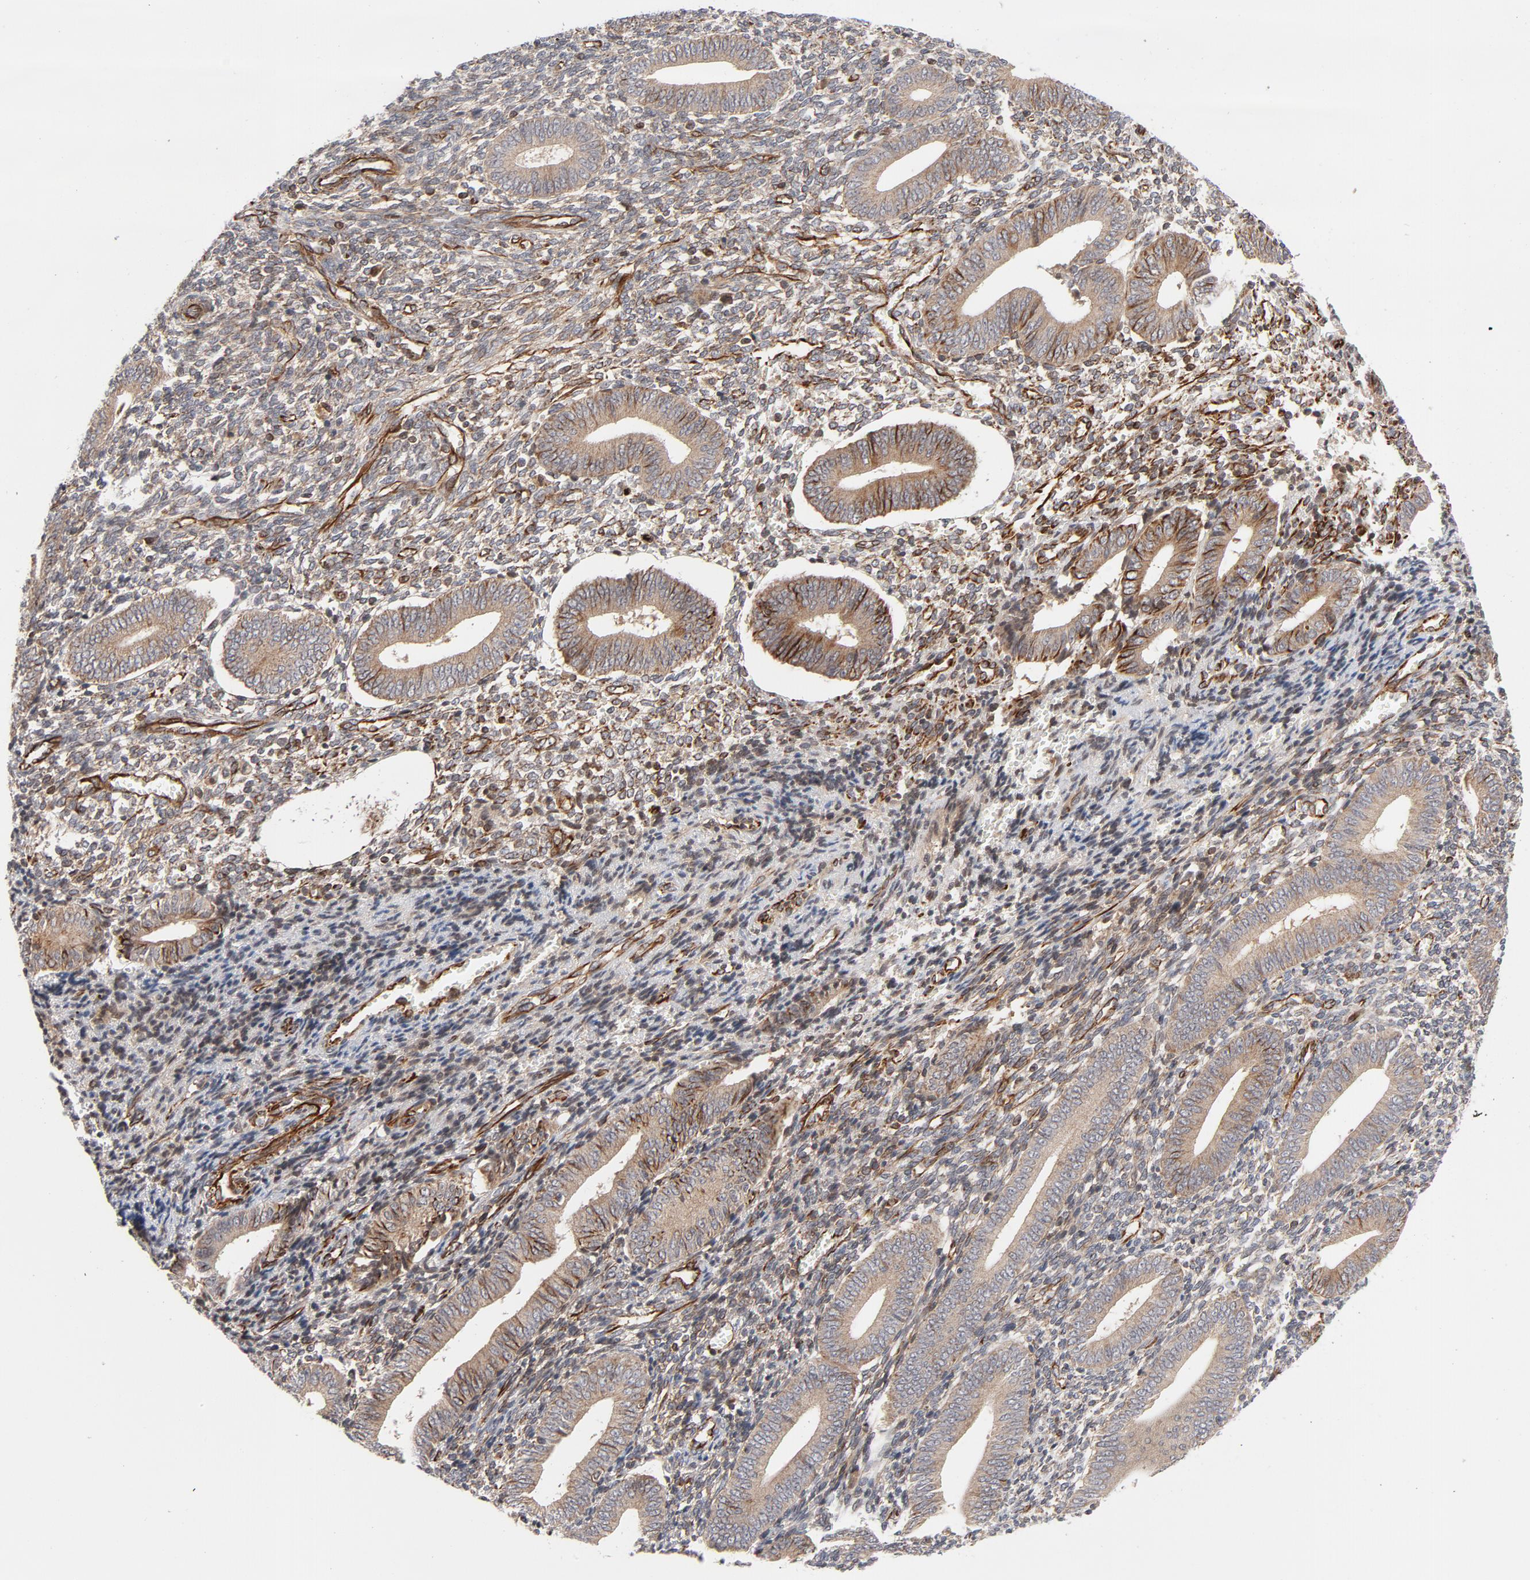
{"staining": {"intensity": "moderate", "quantity": ">75%", "location": "cytoplasmic/membranous"}, "tissue": "endometrium", "cell_type": "Cells in endometrial stroma", "image_type": "normal", "snomed": [{"axis": "morphology", "description": "Normal tissue, NOS"}, {"axis": "topography", "description": "Uterus"}, {"axis": "topography", "description": "Endometrium"}], "caption": "Immunohistochemistry image of unremarkable human endometrium stained for a protein (brown), which shows medium levels of moderate cytoplasmic/membranous staining in approximately >75% of cells in endometrial stroma.", "gene": "DNAAF2", "patient": {"sex": "female", "age": 33}}